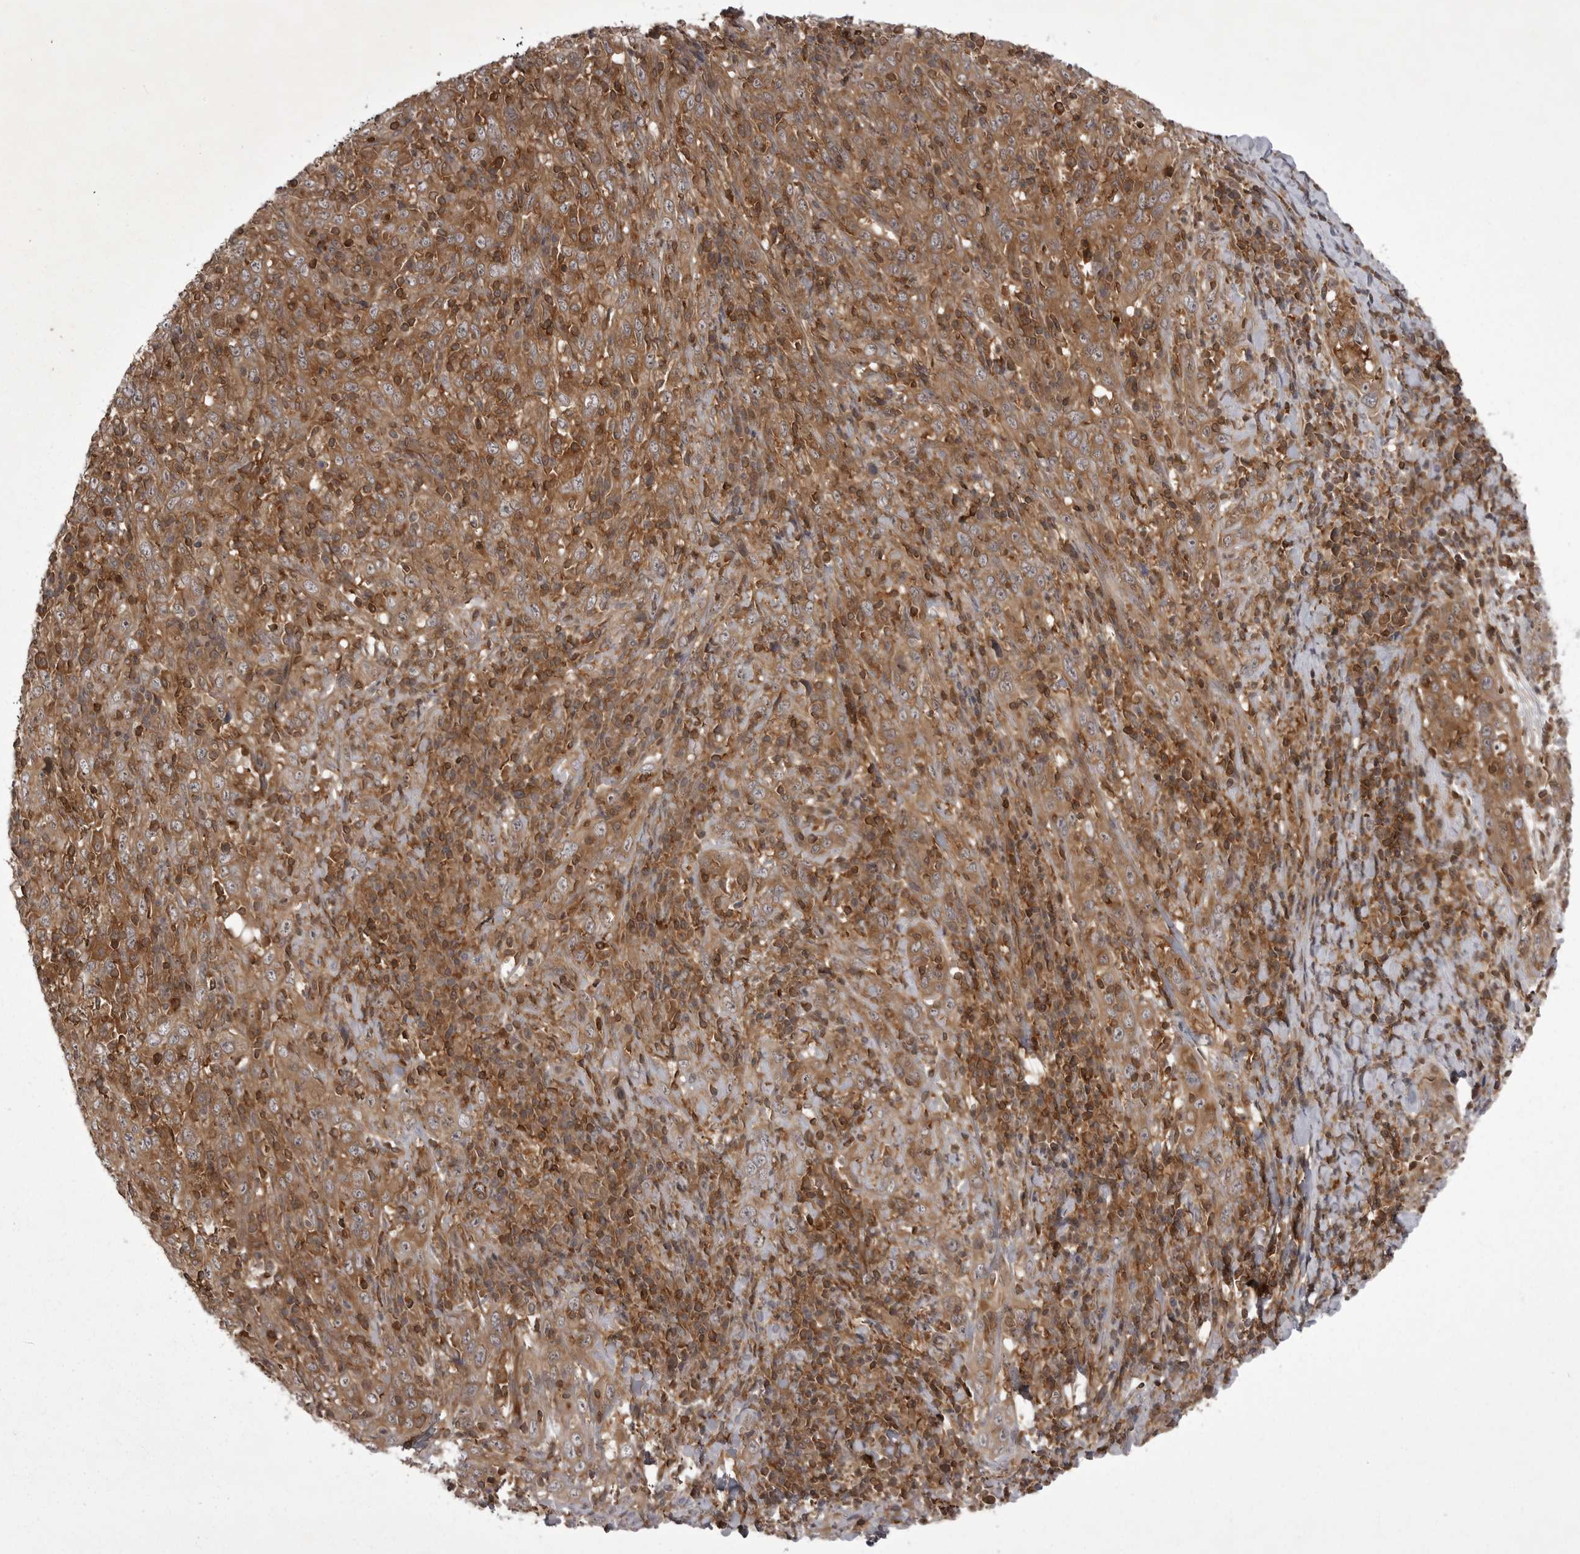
{"staining": {"intensity": "strong", "quantity": ">75%", "location": "cytoplasmic/membranous"}, "tissue": "cervical cancer", "cell_type": "Tumor cells", "image_type": "cancer", "snomed": [{"axis": "morphology", "description": "Squamous cell carcinoma, NOS"}, {"axis": "topography", "description": "Cervix"}], "caption": "The immunohistochemical stain shows strong cytoplasmic/membranous expression in tumor cells of cervical squamous cell carcinoma tissue.", "gene": "STK24", "patient": {"sex": "female", "age": 46}}